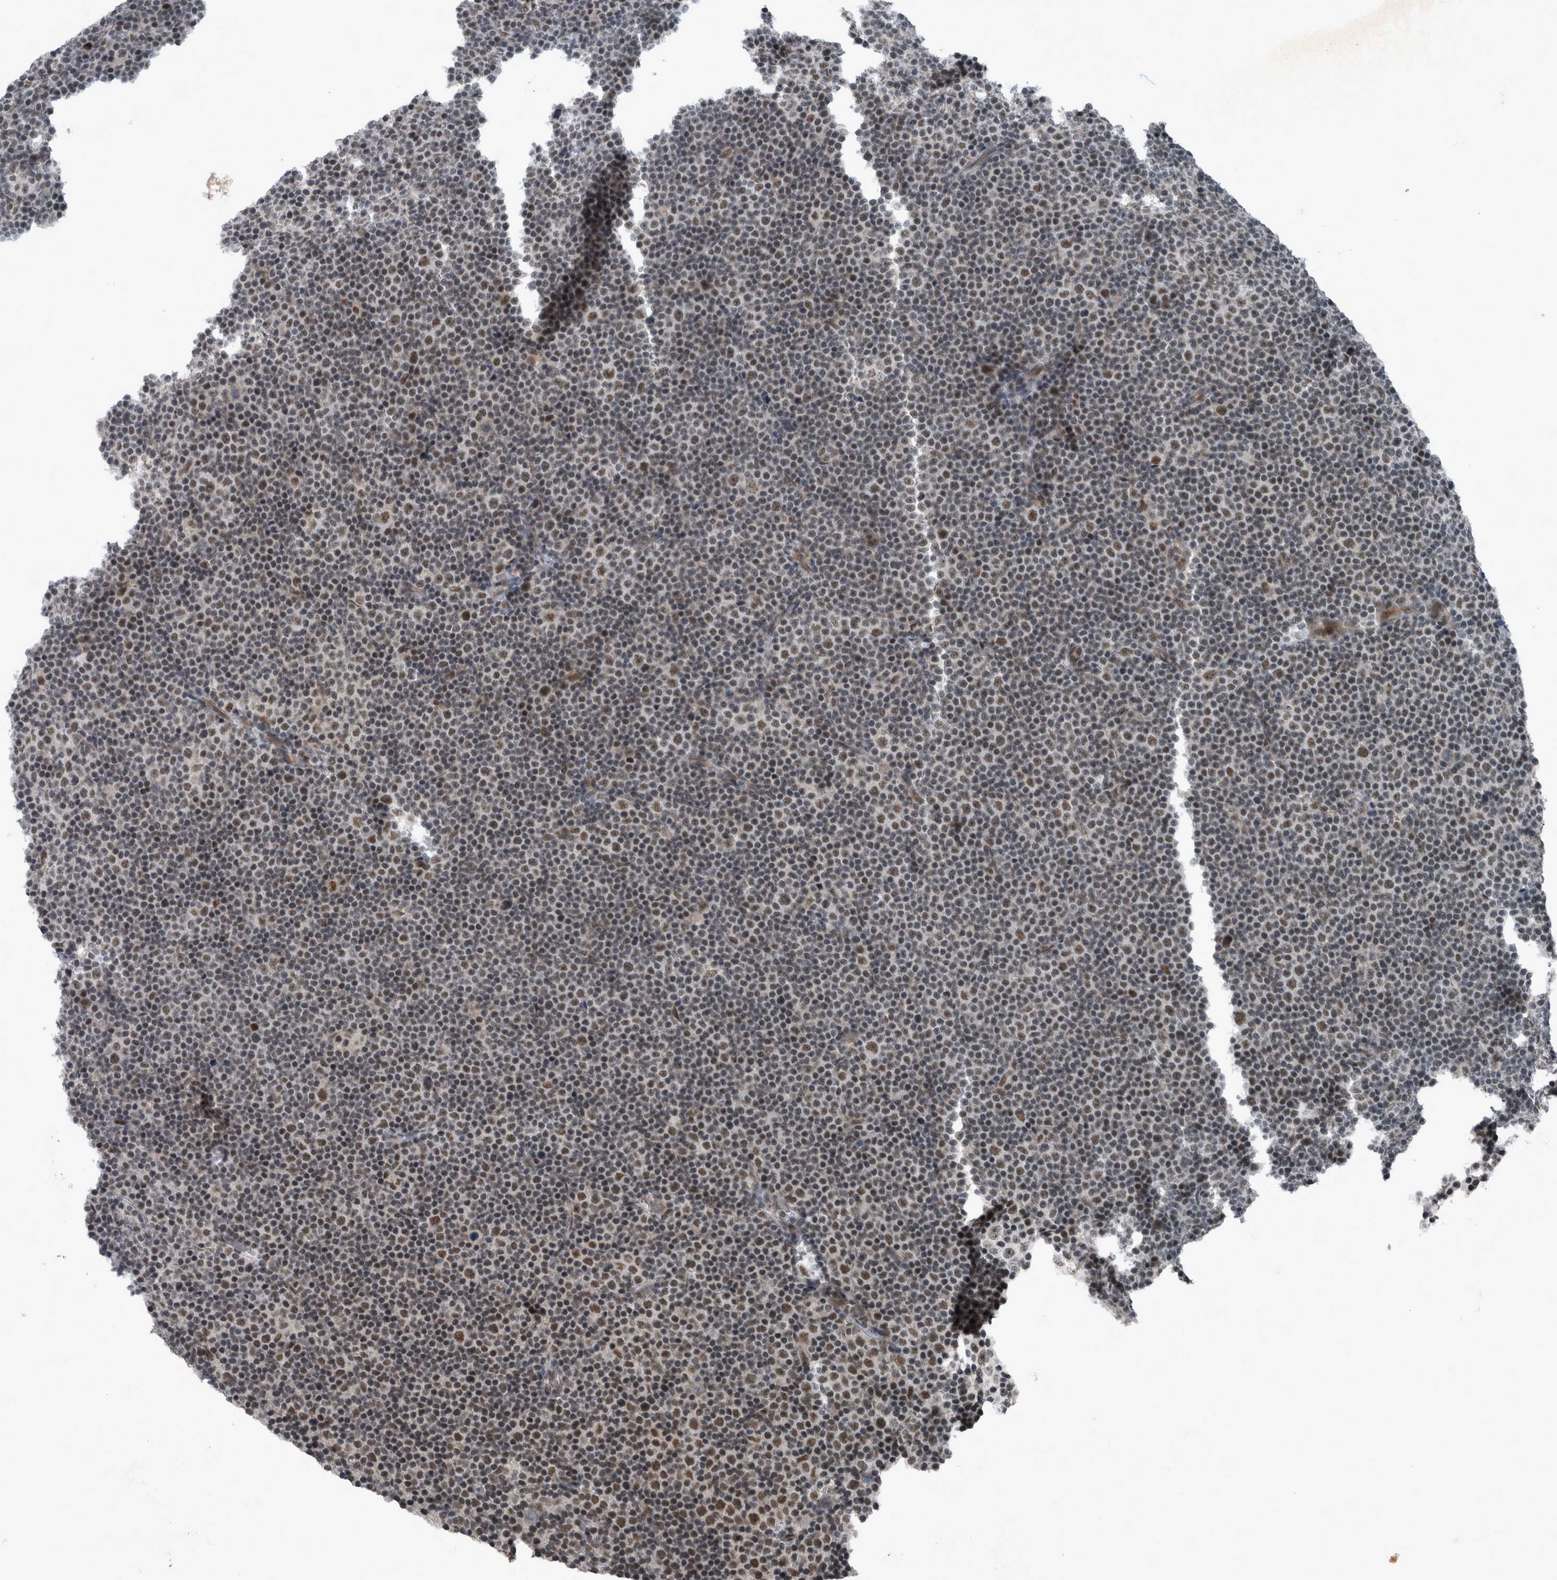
{"staining": {"intensity": "moderate", "quantity": ">75%", "location": "nuclear"}, "tissue": "lymphoma", "cell_type": "Tumor cells", "image_type": "cancer", "snomed": [{"axis": "morphology", "description": "Malignant lymphoma, non-Hodgkin's type, Low grade"}, {"axis": "topography", "description": "Lymph node"}], "caption": "There is medium levels of moderate nuclear staining in tumor cells of lymphoma, as demonstrated by immunohistochemical staining (brown color).", "gene": "WDR33", "patient": {"sex": "female", "age": 67}}